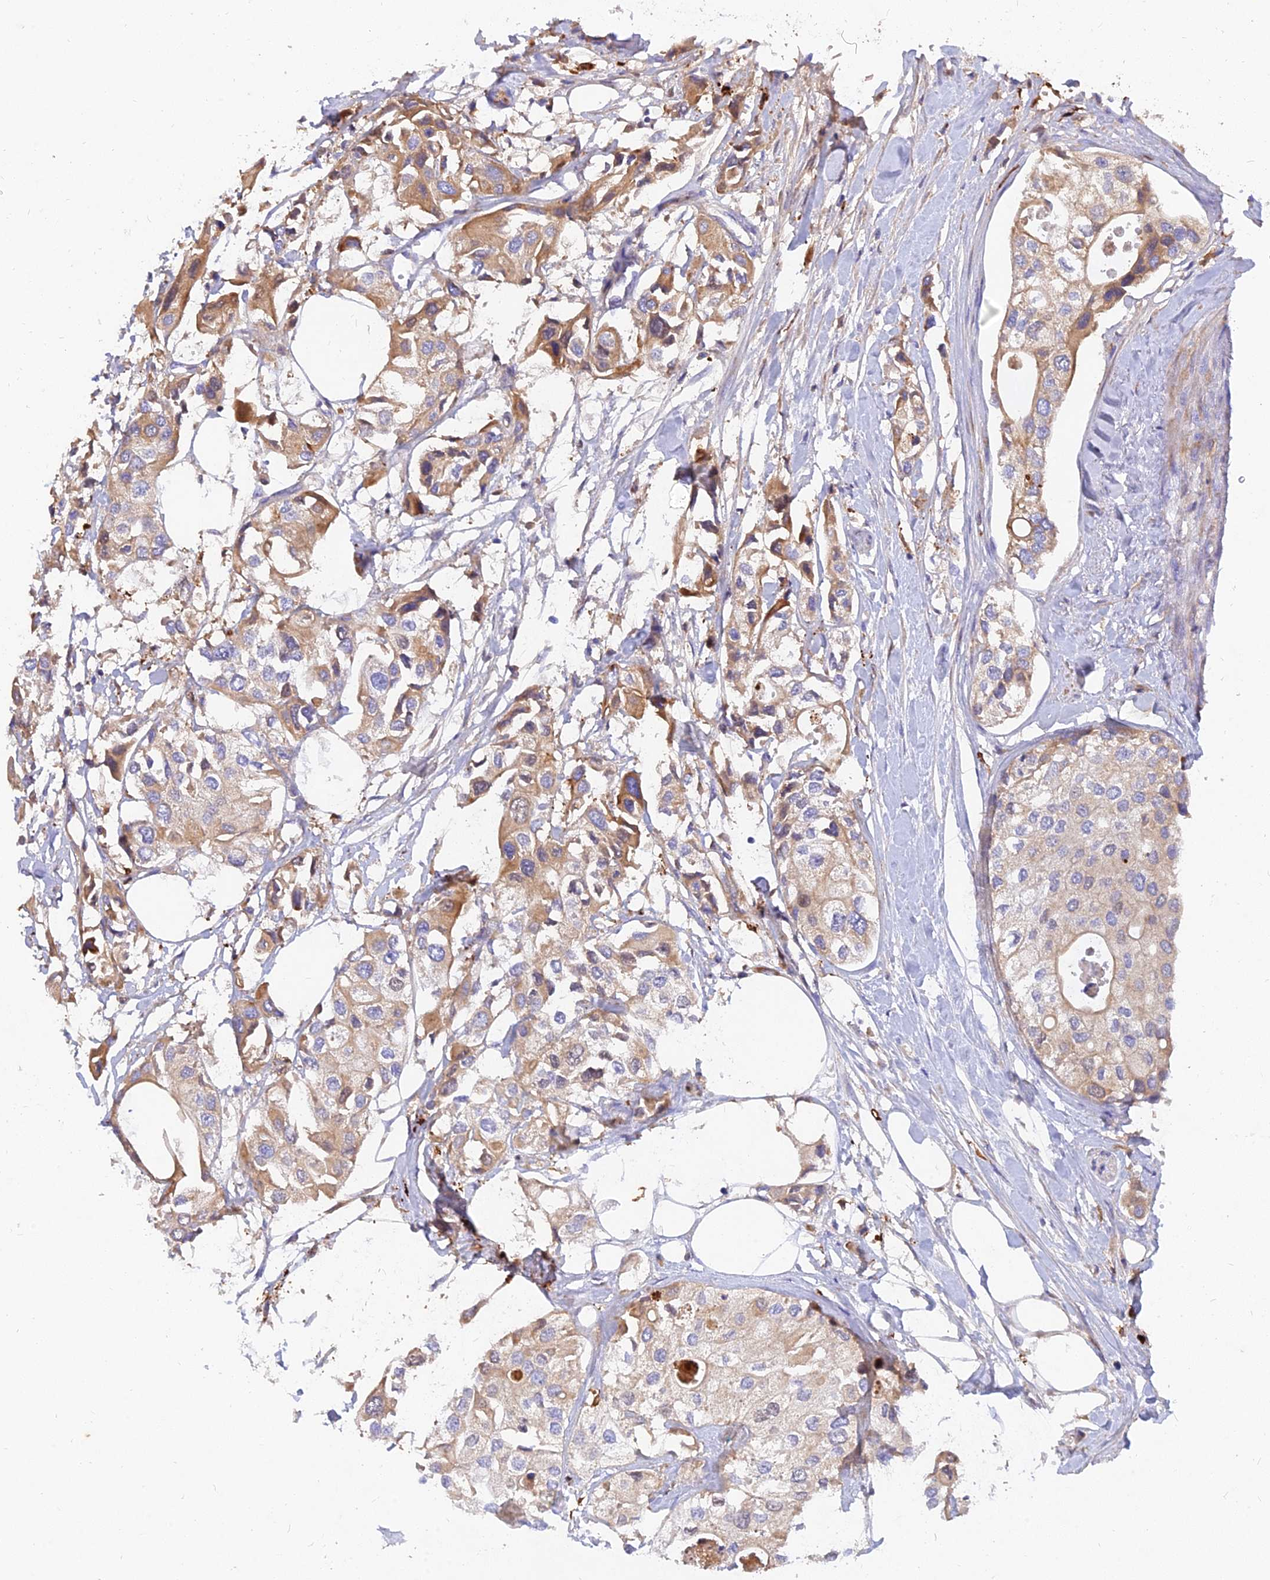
{"staining": {"intensity": "moderate", "quantity": ">75%", "location": "cytoplasmic/membranous"}, "tissue": "urothelial cancer", "cell_type": "Tumor cells", "image_type": "cancer", "snomed": [{"axis": "morphology", "description": "Urothelial carcinoma, High grade"}, {"axis": "topography", "description": "Urinary bladder"}], "caption": "Protein staining demonstrates moderate cytoplasmic/membranous staining in about >75% of tumor cells in high-grade urothelial carcinoma. The staining is performed using DAB brown chromogen to label protein expression. The nuclei are counter-stained blue using hematoxylin.", "gene": "MROH1", "patient": {"sex": "male", "age": 64}}